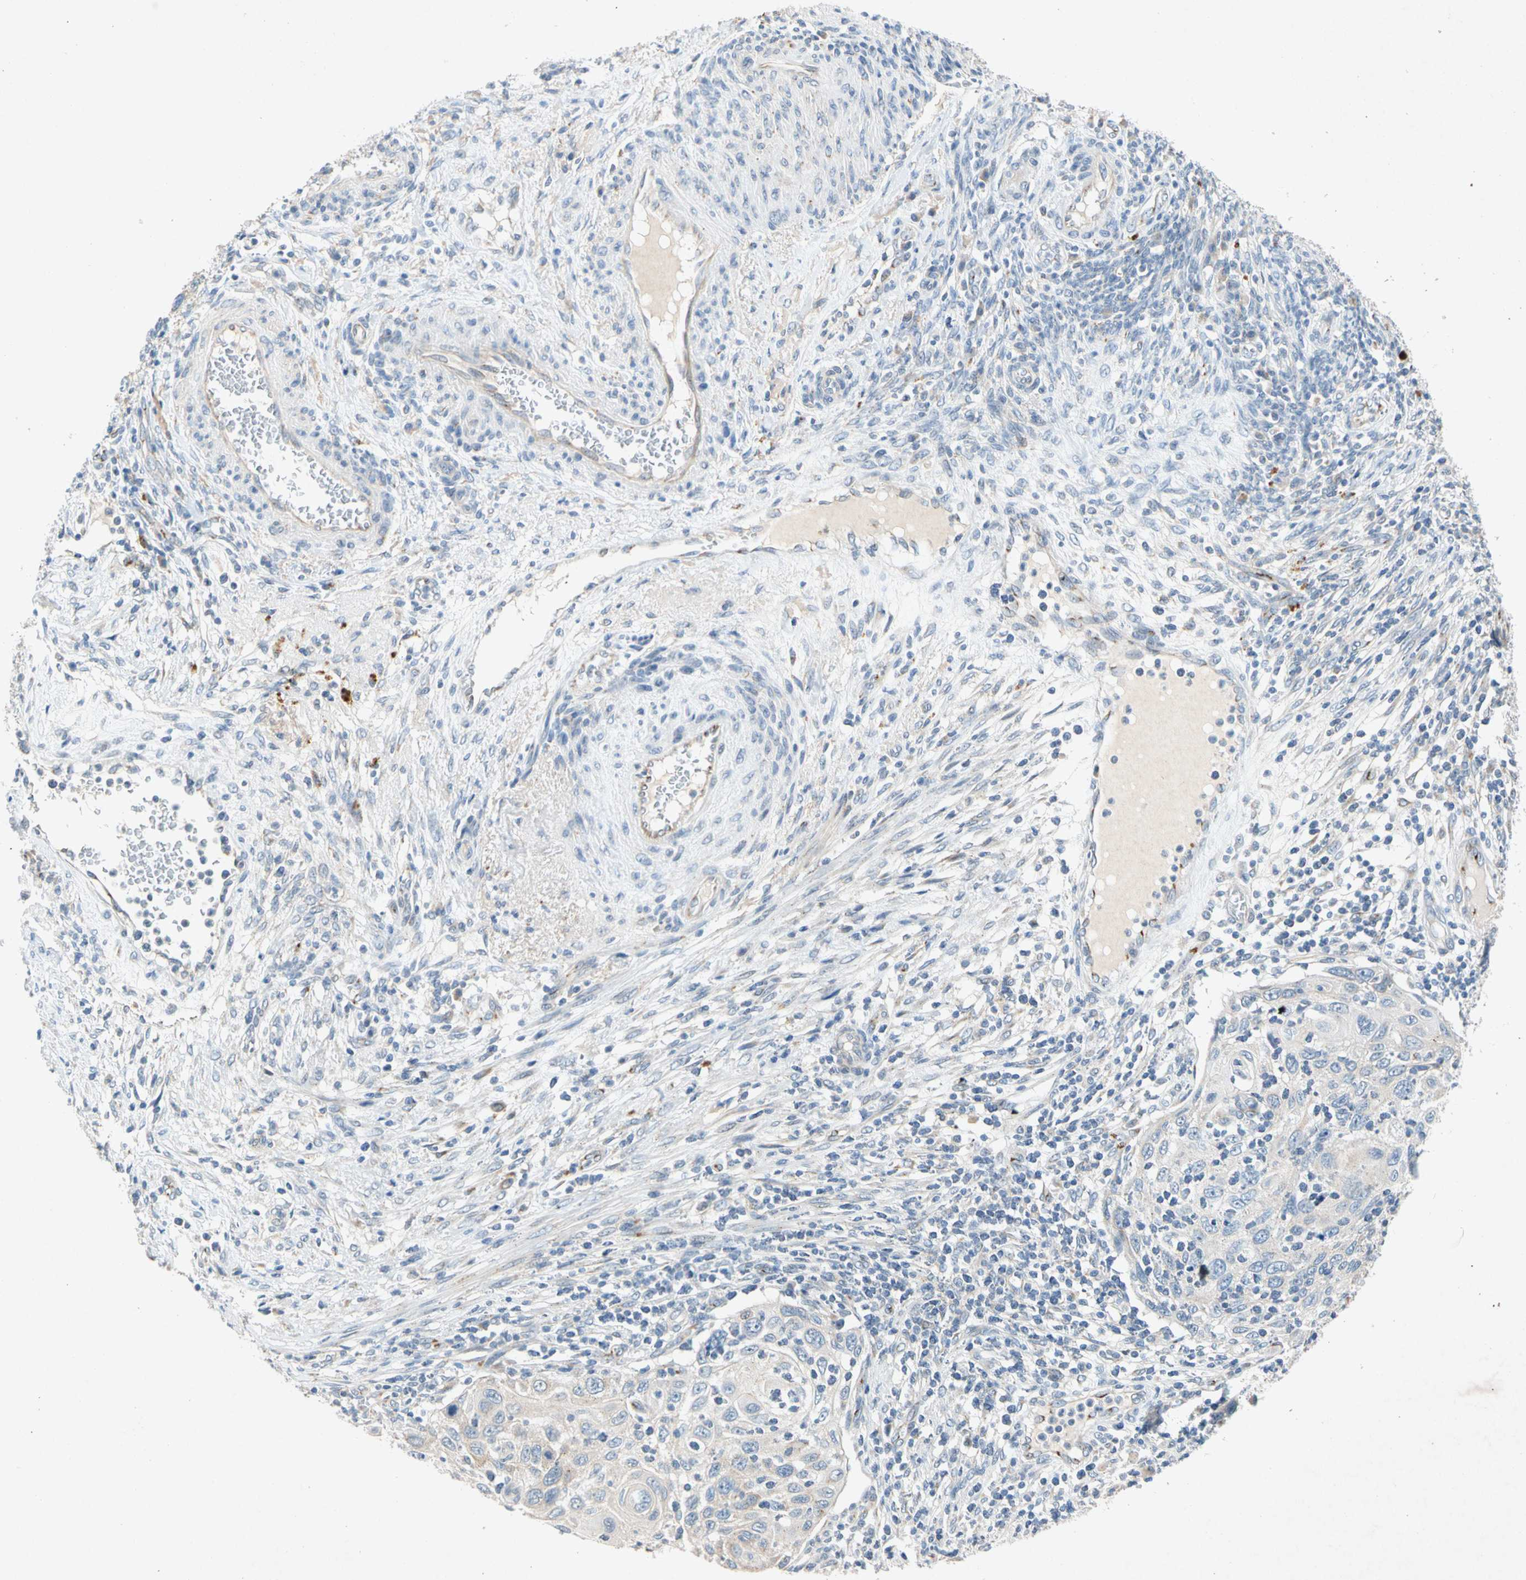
{"staining": {"intensity": "negative", "quantity": "none", "location": "none"}, "tissue": "cervical cancer", "cell_type": "Tumor cells", "image_type": "cancer", "snomed": [{"axis": "morphology", "description": "Squamous cell carcinoma, NOS"}, {"axis": "topography", "description": "Cervix"}], "caption": "The histopathology image displays no staining of tumor cells in cervical cancer (squamous cell carcinoma).", "gene": "GASK1B", "patient": {"sex": "female", "age": 70}}